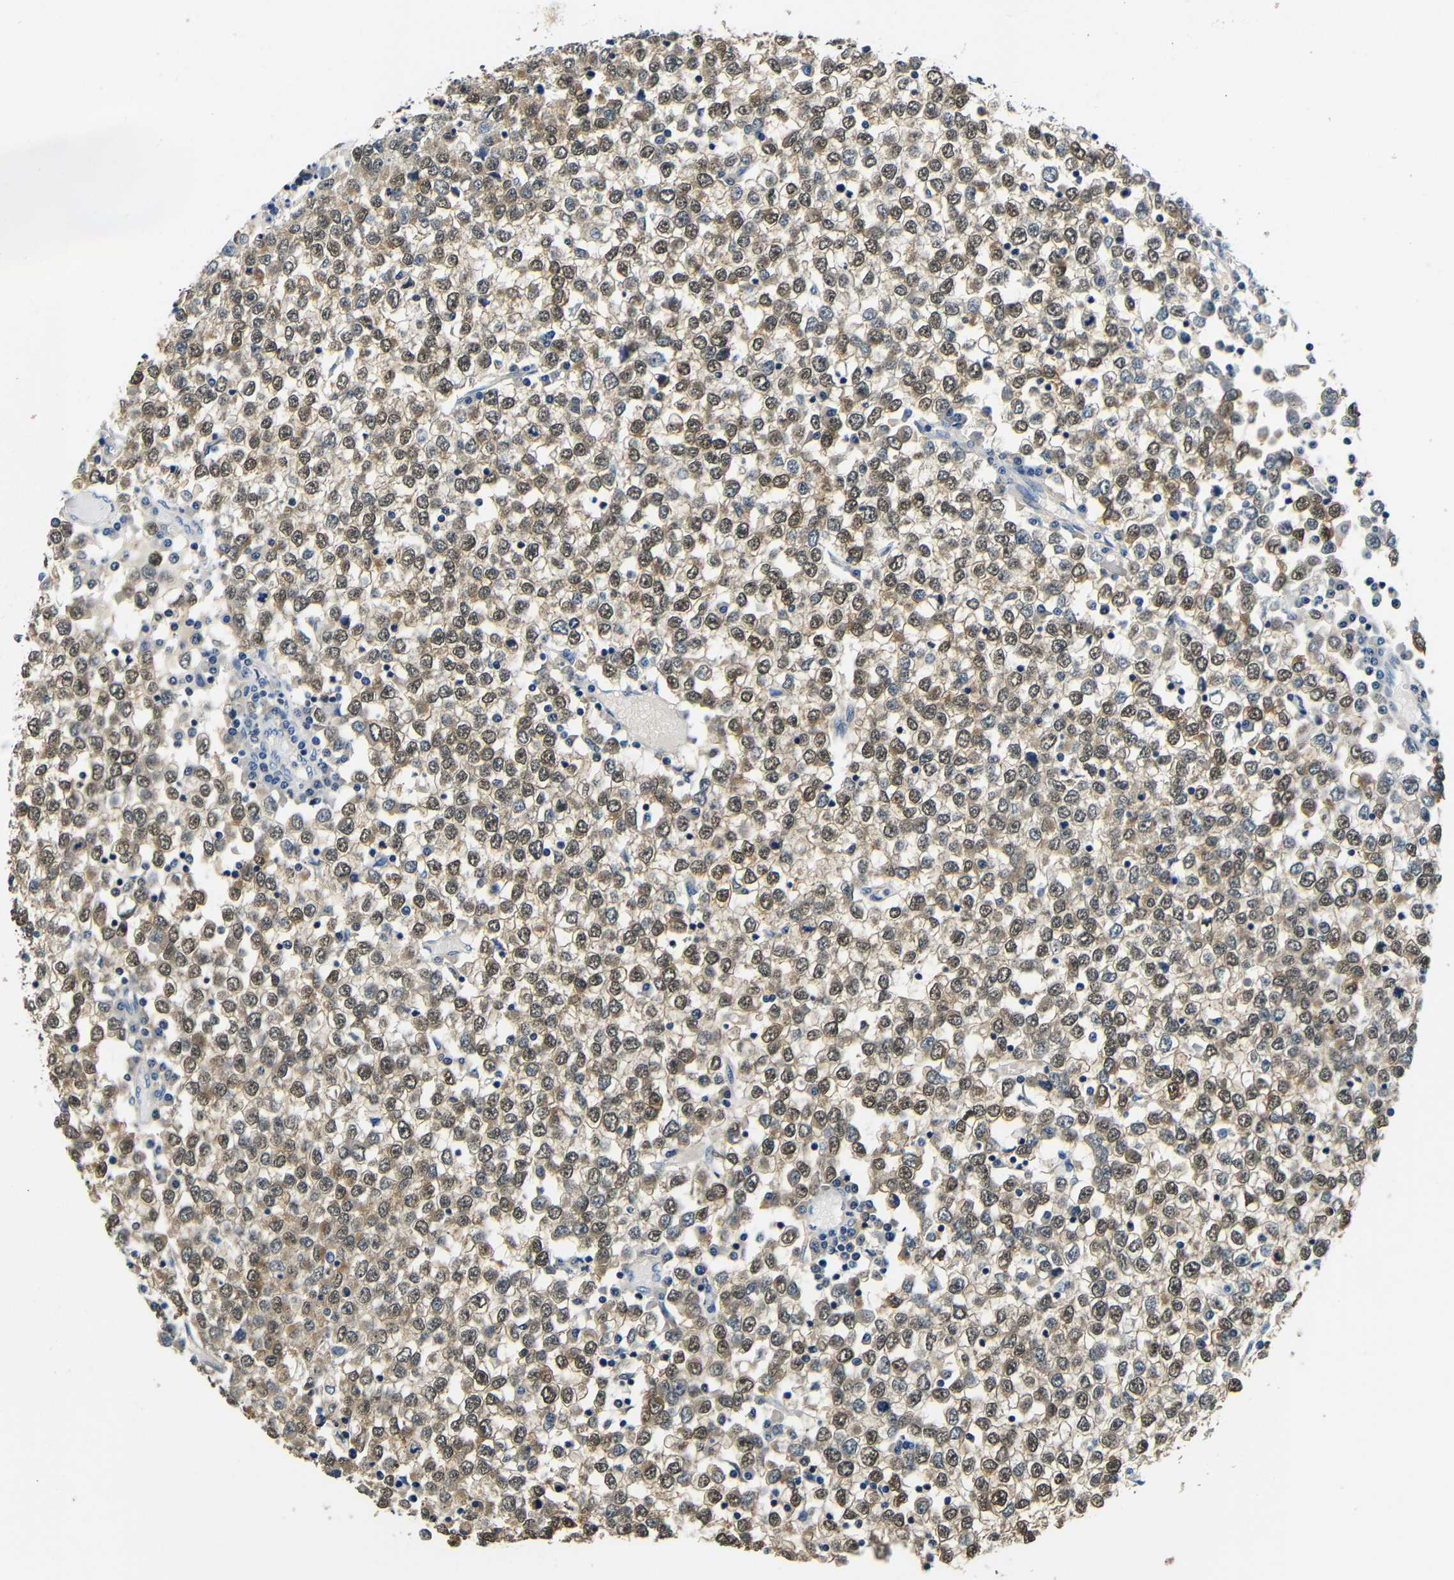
{"staining": {"intensity": "moderate", "quantity": "25%-75%", "location": "cytoplasmic/membranous,nuclear"}, "tissue": "testis cancer", "cell_type": "Tumor cells", "image_type": "cancer", "snomed": [{"axis": "morphology", "description": "Seminoma, NOS"}, {"axis": "topography", "description": "Testis"}], "caption": "Moderate cytoplasmic/membranous and nuclear protein positivity is identified in about 25%-75% of tumor cells in seminoma (testis). The staining was performed using DAB (3,3'-diaminobenzidine) to visualize the protein expression in brown, while the nuclei were stained in blue with hematoxylin (Magnification: 20x).", "gene": "ADAP1", "patient": {"sex": "male", "age": 65}}